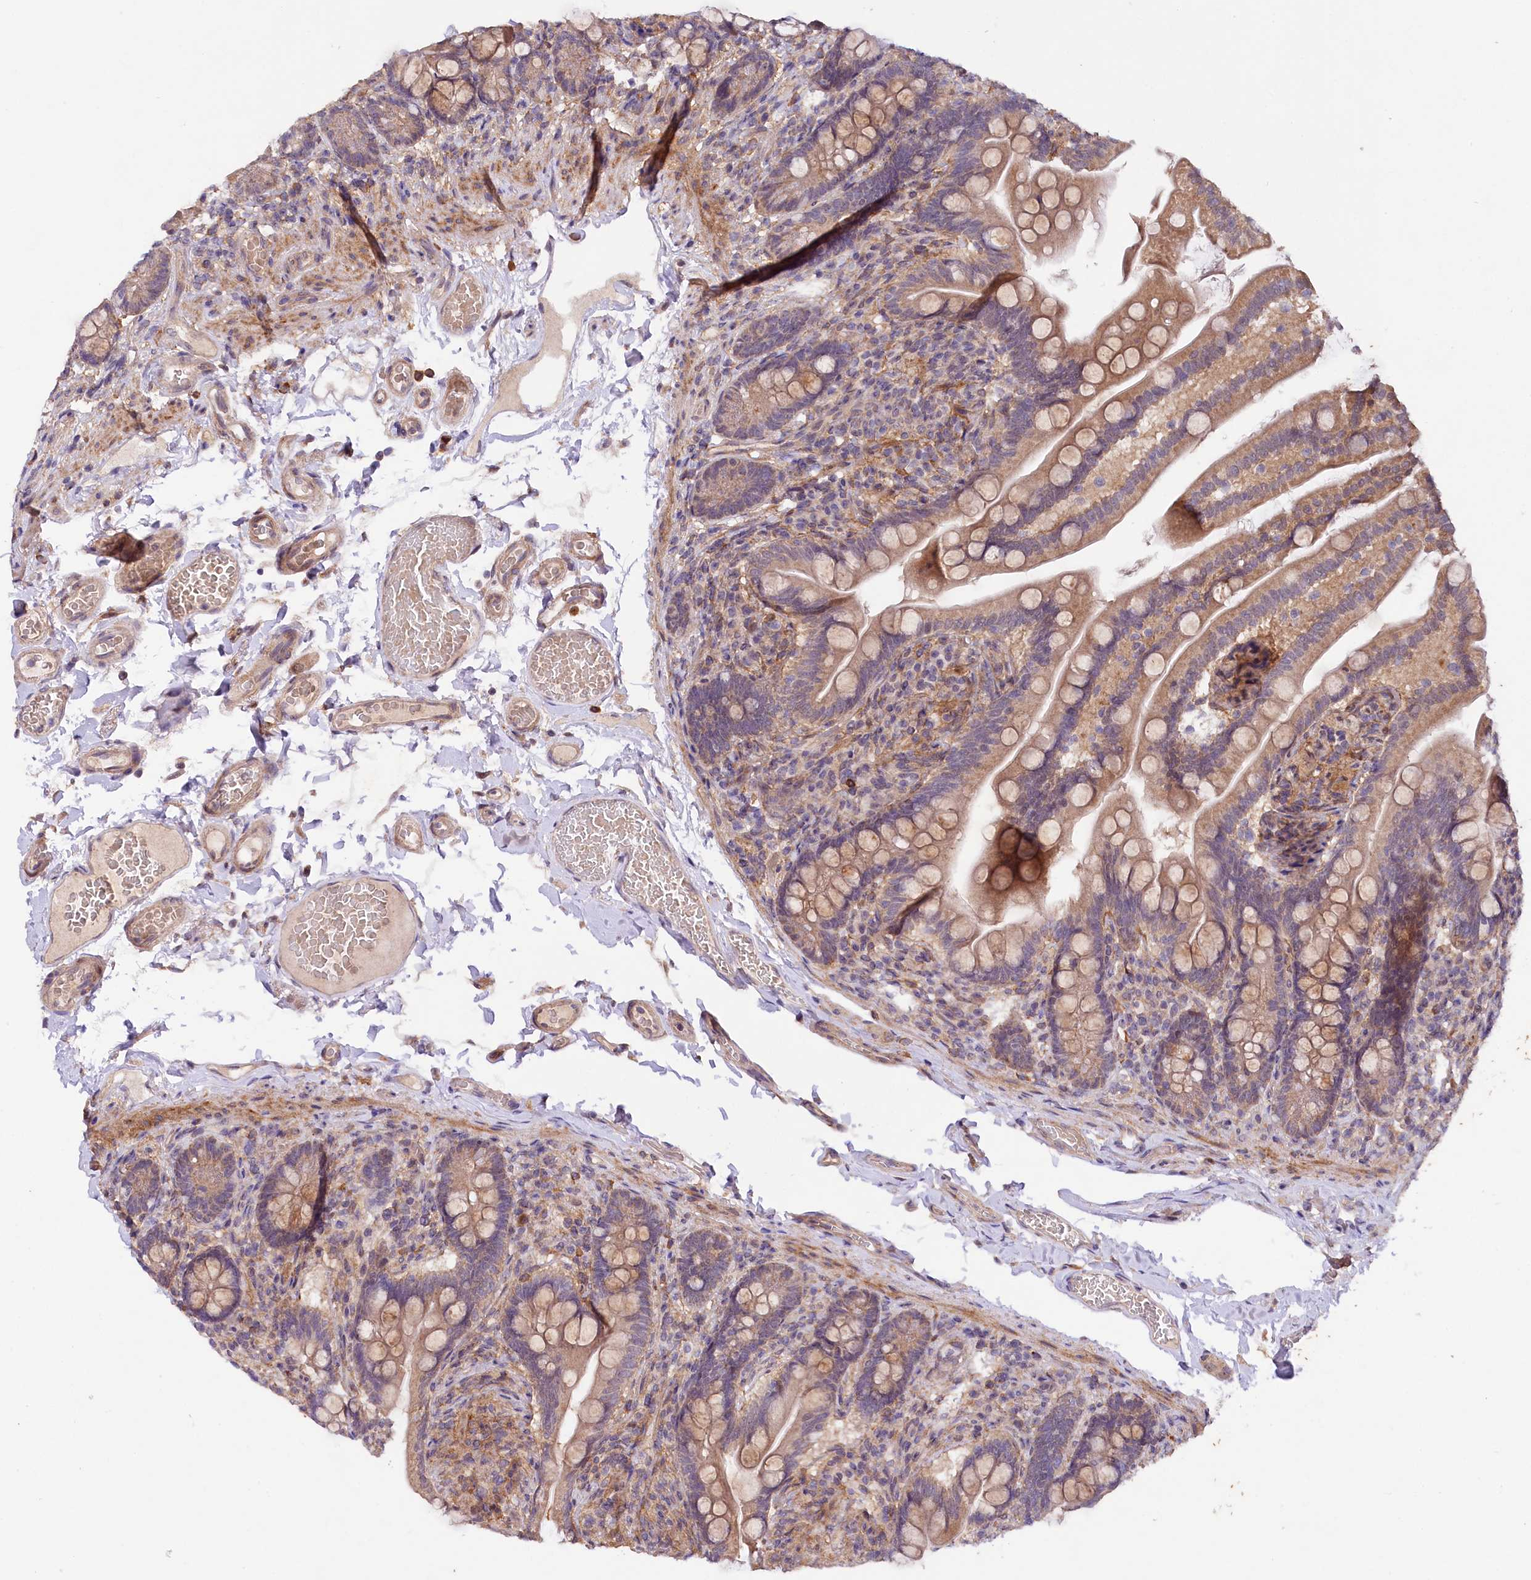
{"staining": {"intensity": "weak", "quantity": ">75%", "location": "cytoplasmic/membranous"}, "tissue": "small intestine", "cell_type": "Glandular cells", "image_type": "normal", "snomed": [{"axis": "morphology", "description": "Normal tissue, NOS"}, {"axis": "topography", "description": "Small intestine"}], "caption": "A brown stain shows weak cytoplasmic/membranous staining of a protein in glandular cells of unremarkable small intestine.", "gene": "PHLDB1", "patient": {"sex": "female", "age": 64}}